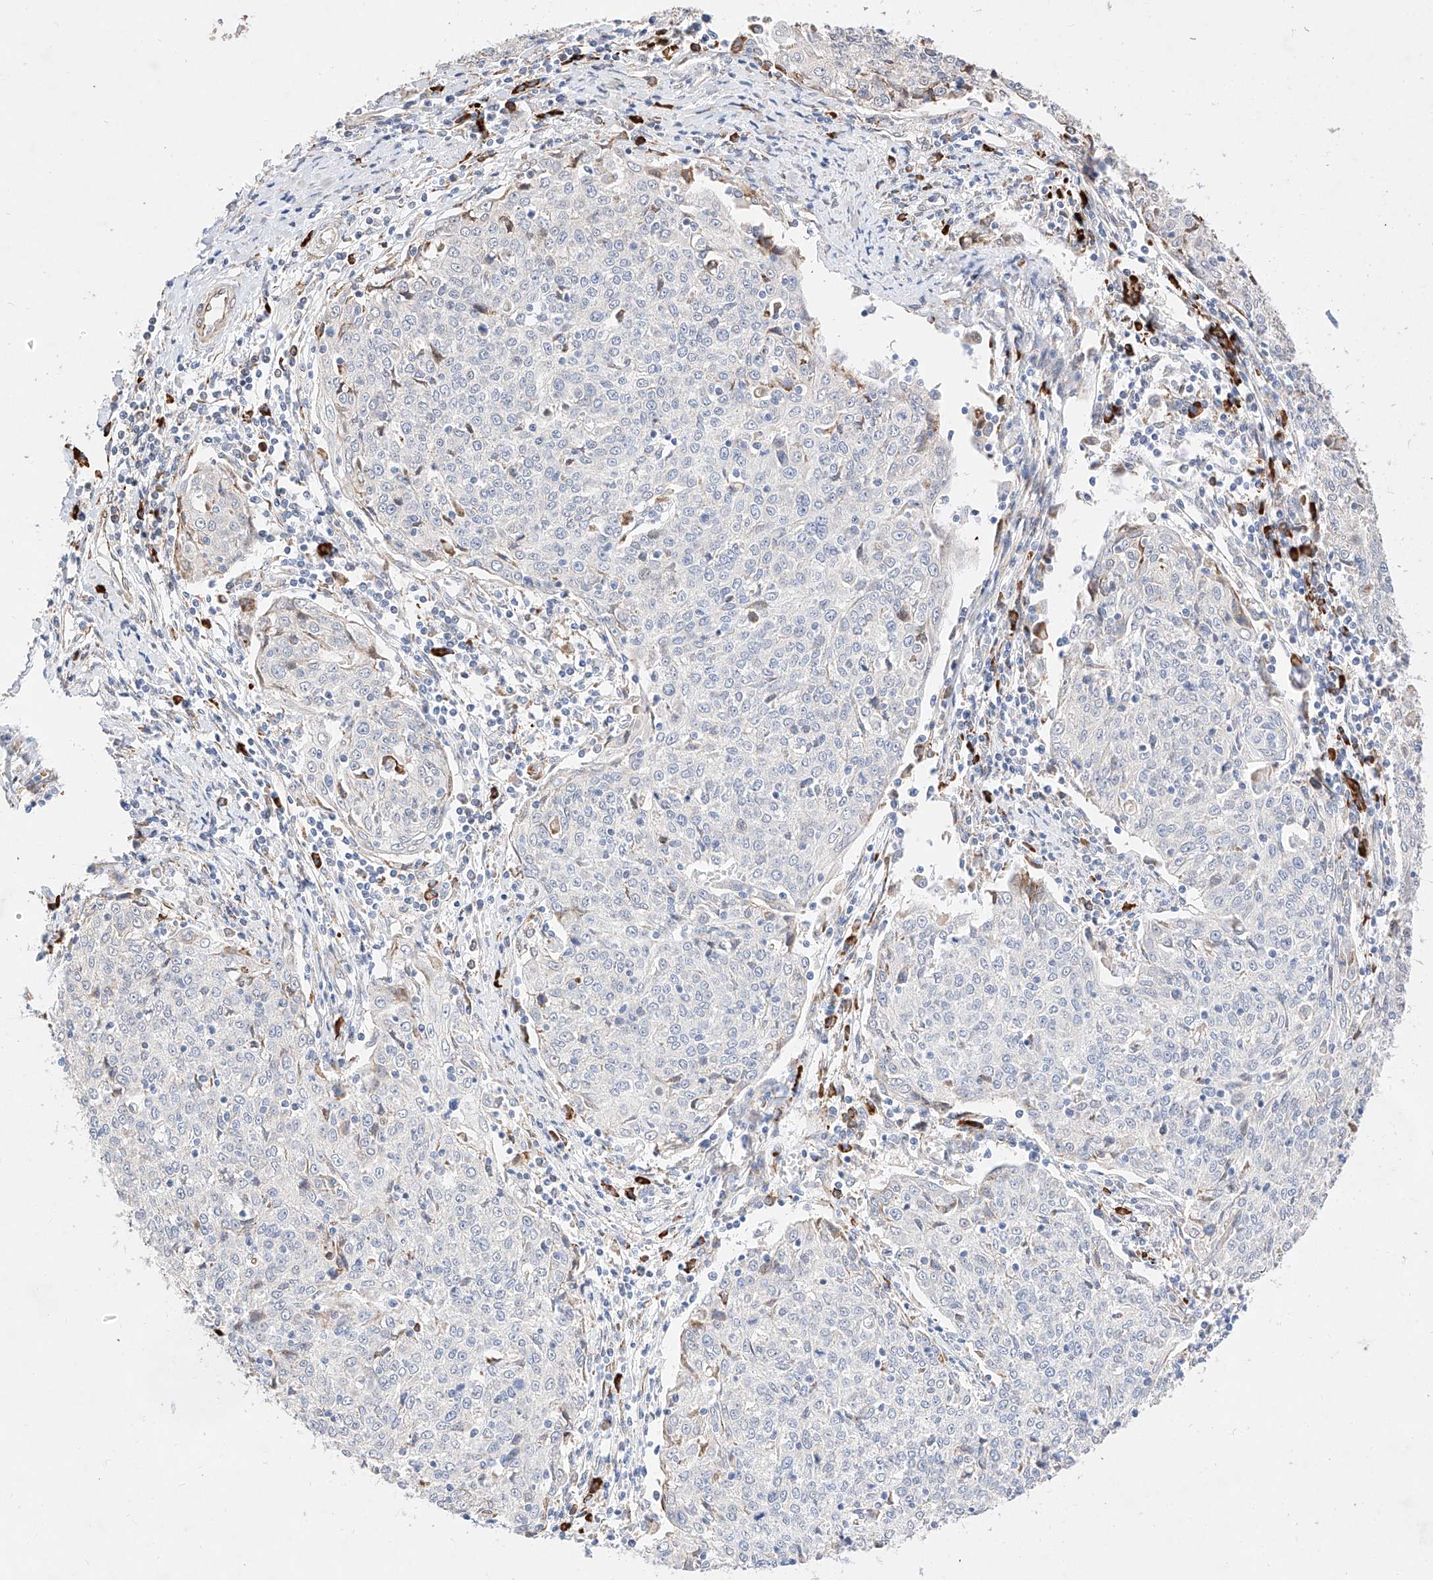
{"staining": {"intensity": "negative", "quantity": "none", "location": "none"}, "tissue": "cervical cancer", "cell_type": "Tumor cells", "image_type": "cancer", "snomed": [{"axis": "morphology", "description": "Squamous cell carcinoma, NOS"}, {"axis": "topography", "description": "Cervix"}], "caption": "Immunohistochemical staining of squamous cell carcinoma (cervical) shows no significant staining in tumor cells.", "gene": "ATP9B", "patient": {"sex": "female", "age": 48}}